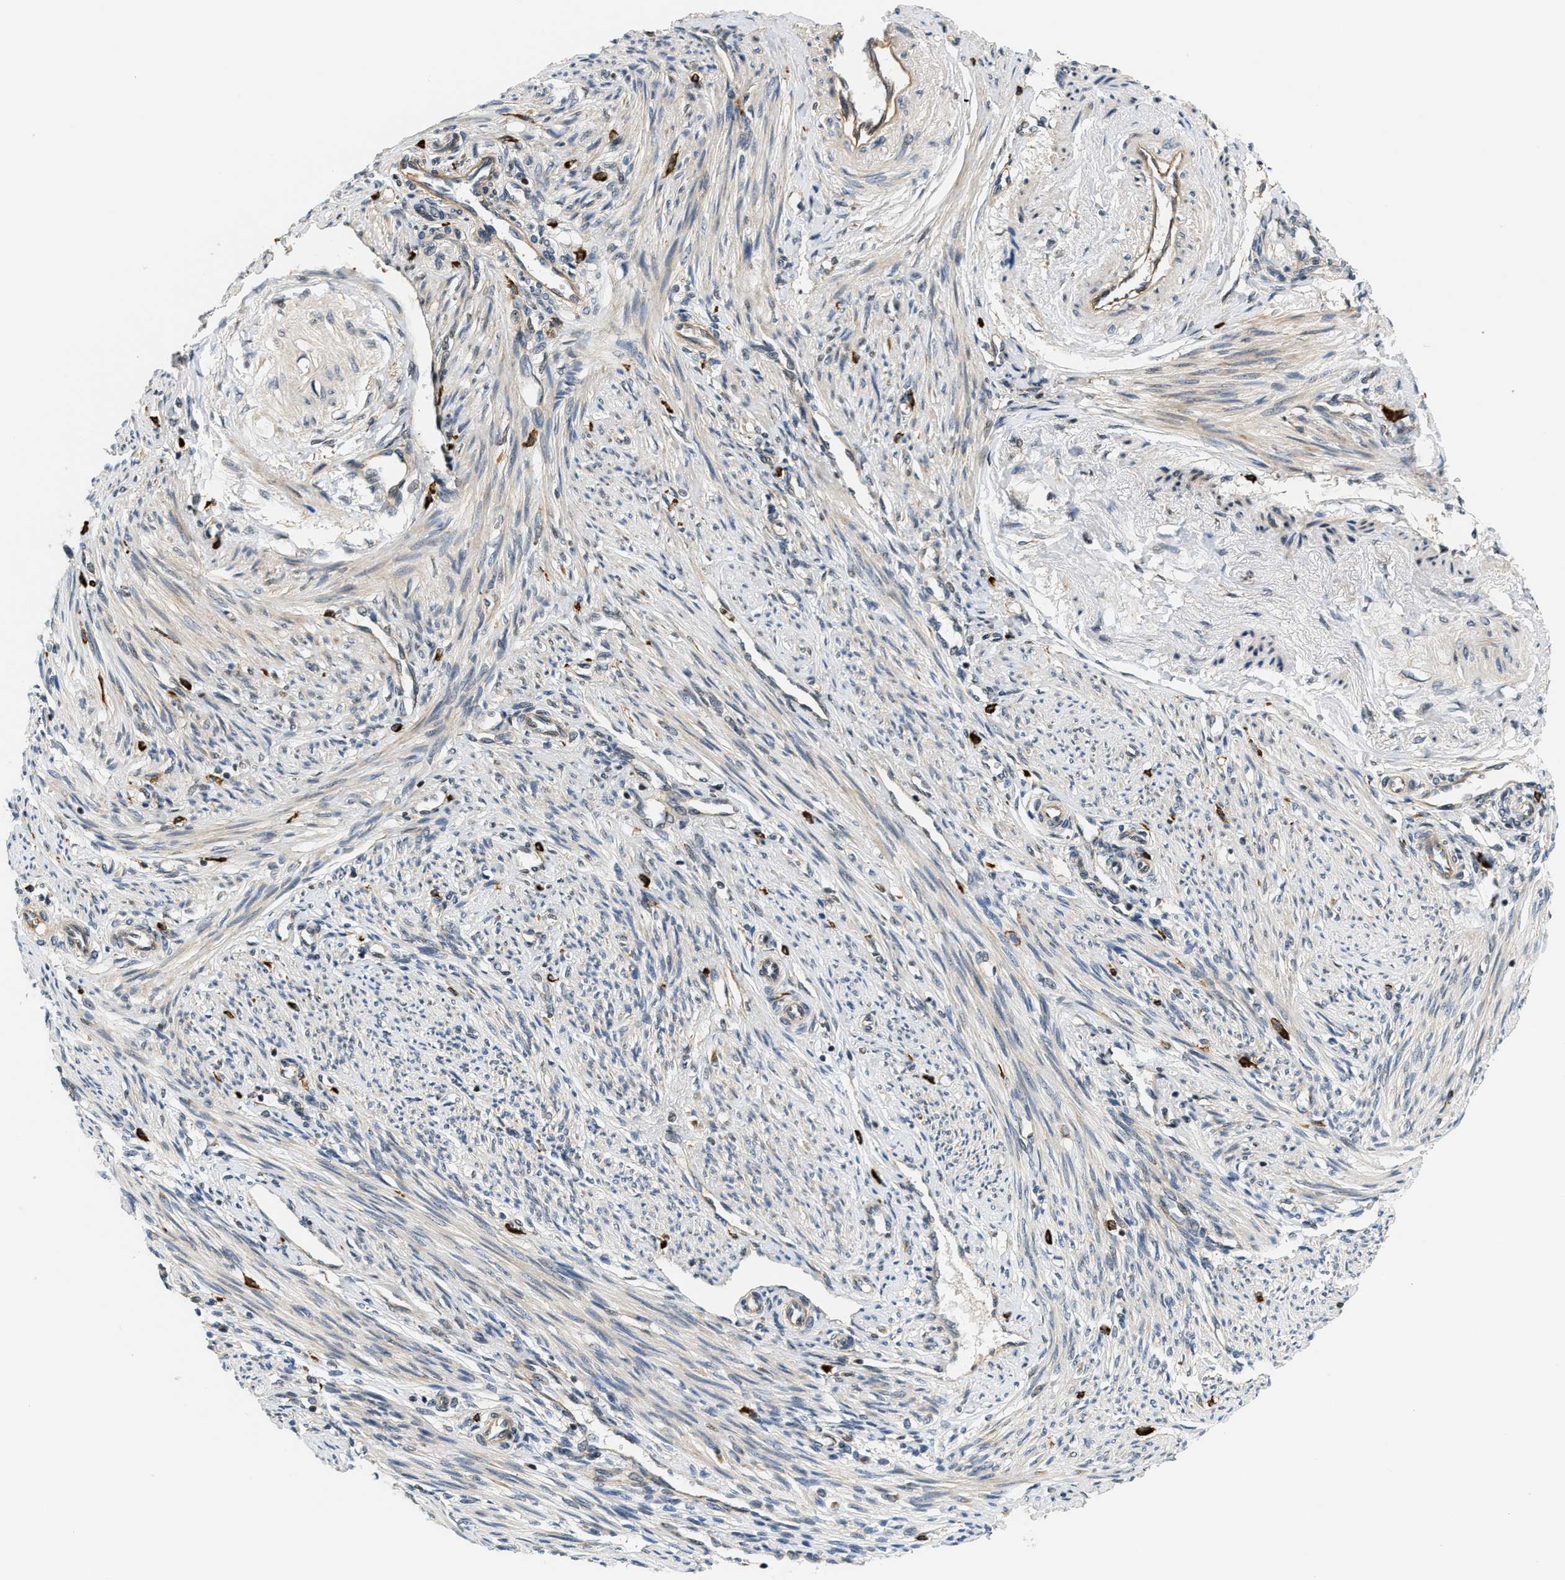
{"staining": {"intensity": "negative", "quantity": "none", "location": "none"}, "tissue": "endometrium", "cell_type": "Cells in endometrial stroma", "image_type": "normal", "snomed": [{"axis": "morphology", "description": "Normal tissue, NOS"}, {"axis": "topography", "description": "Endometrium"}], "caption": "Protein analysis of benign endometrium reveals no significant expression in cells in endometrial stroma. (Brightfield microscopy of DAB (3,3'-diaminobenzidine) immunohistochemistry (IHC) at high magnification).", "gene": "KMT2A", "patient": {"sex": "female", "age": 42}}